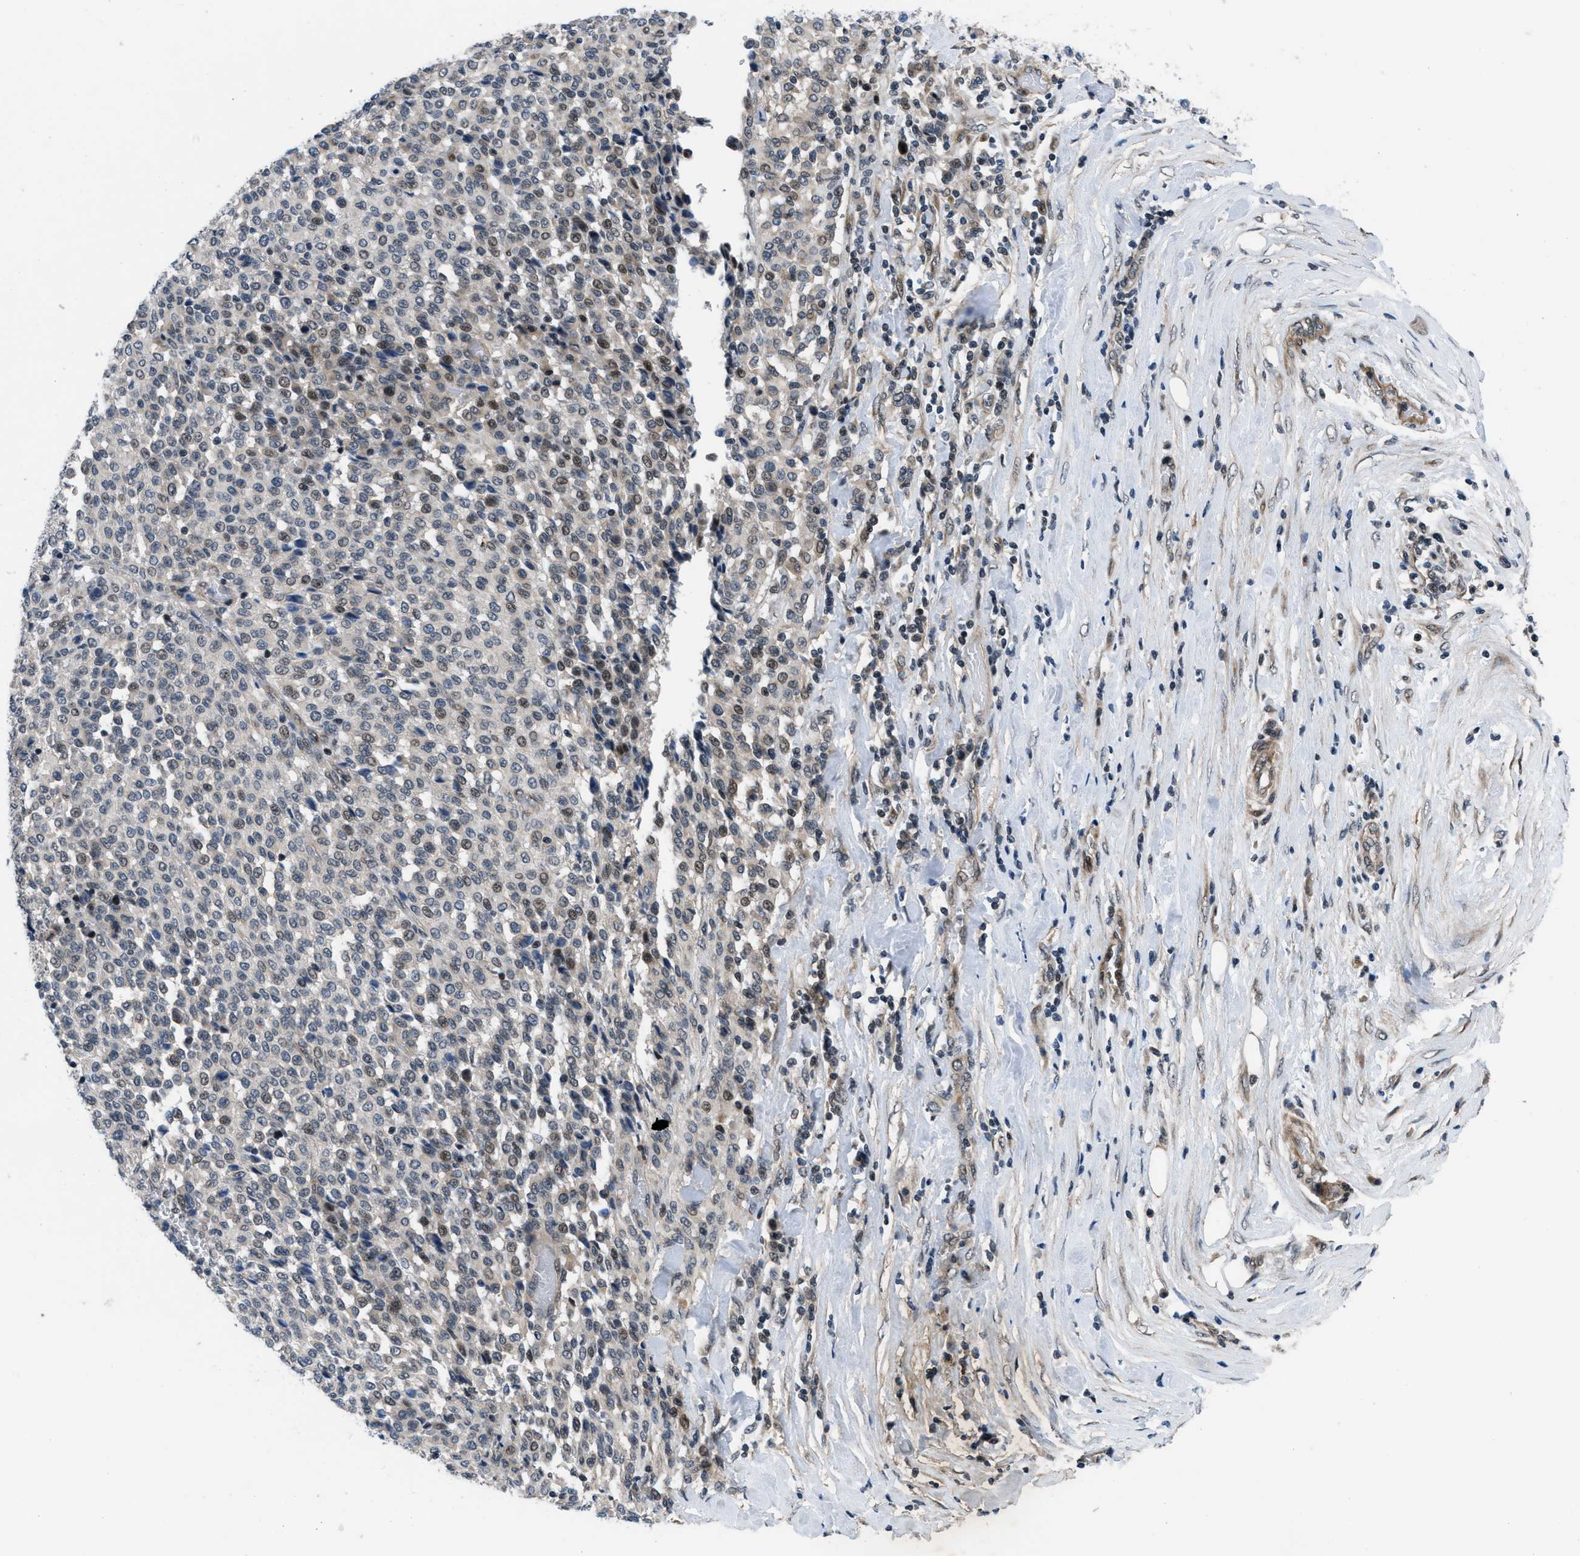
{"staining": {"intensity": "weak", "quantity": "25%-75%", "location": "nuclear"}, "tissue": "melanoma", "cell_type": "Tumor cells", "image_type": "cancer", "snomed": [{"axis": "morphology", "description": "Malignant melanoma, Metastatic site"}, {"axis": "topography", "description": "Pancreas"}], "caption": "Immunohistochemical staining of malignant melanoma (metastatic site) displays low levels of weak nuclear expression in approximately 25%-75% of tumor cells.", "gene": "SETD5", "patient": {"sex": "female", "age": 30}}